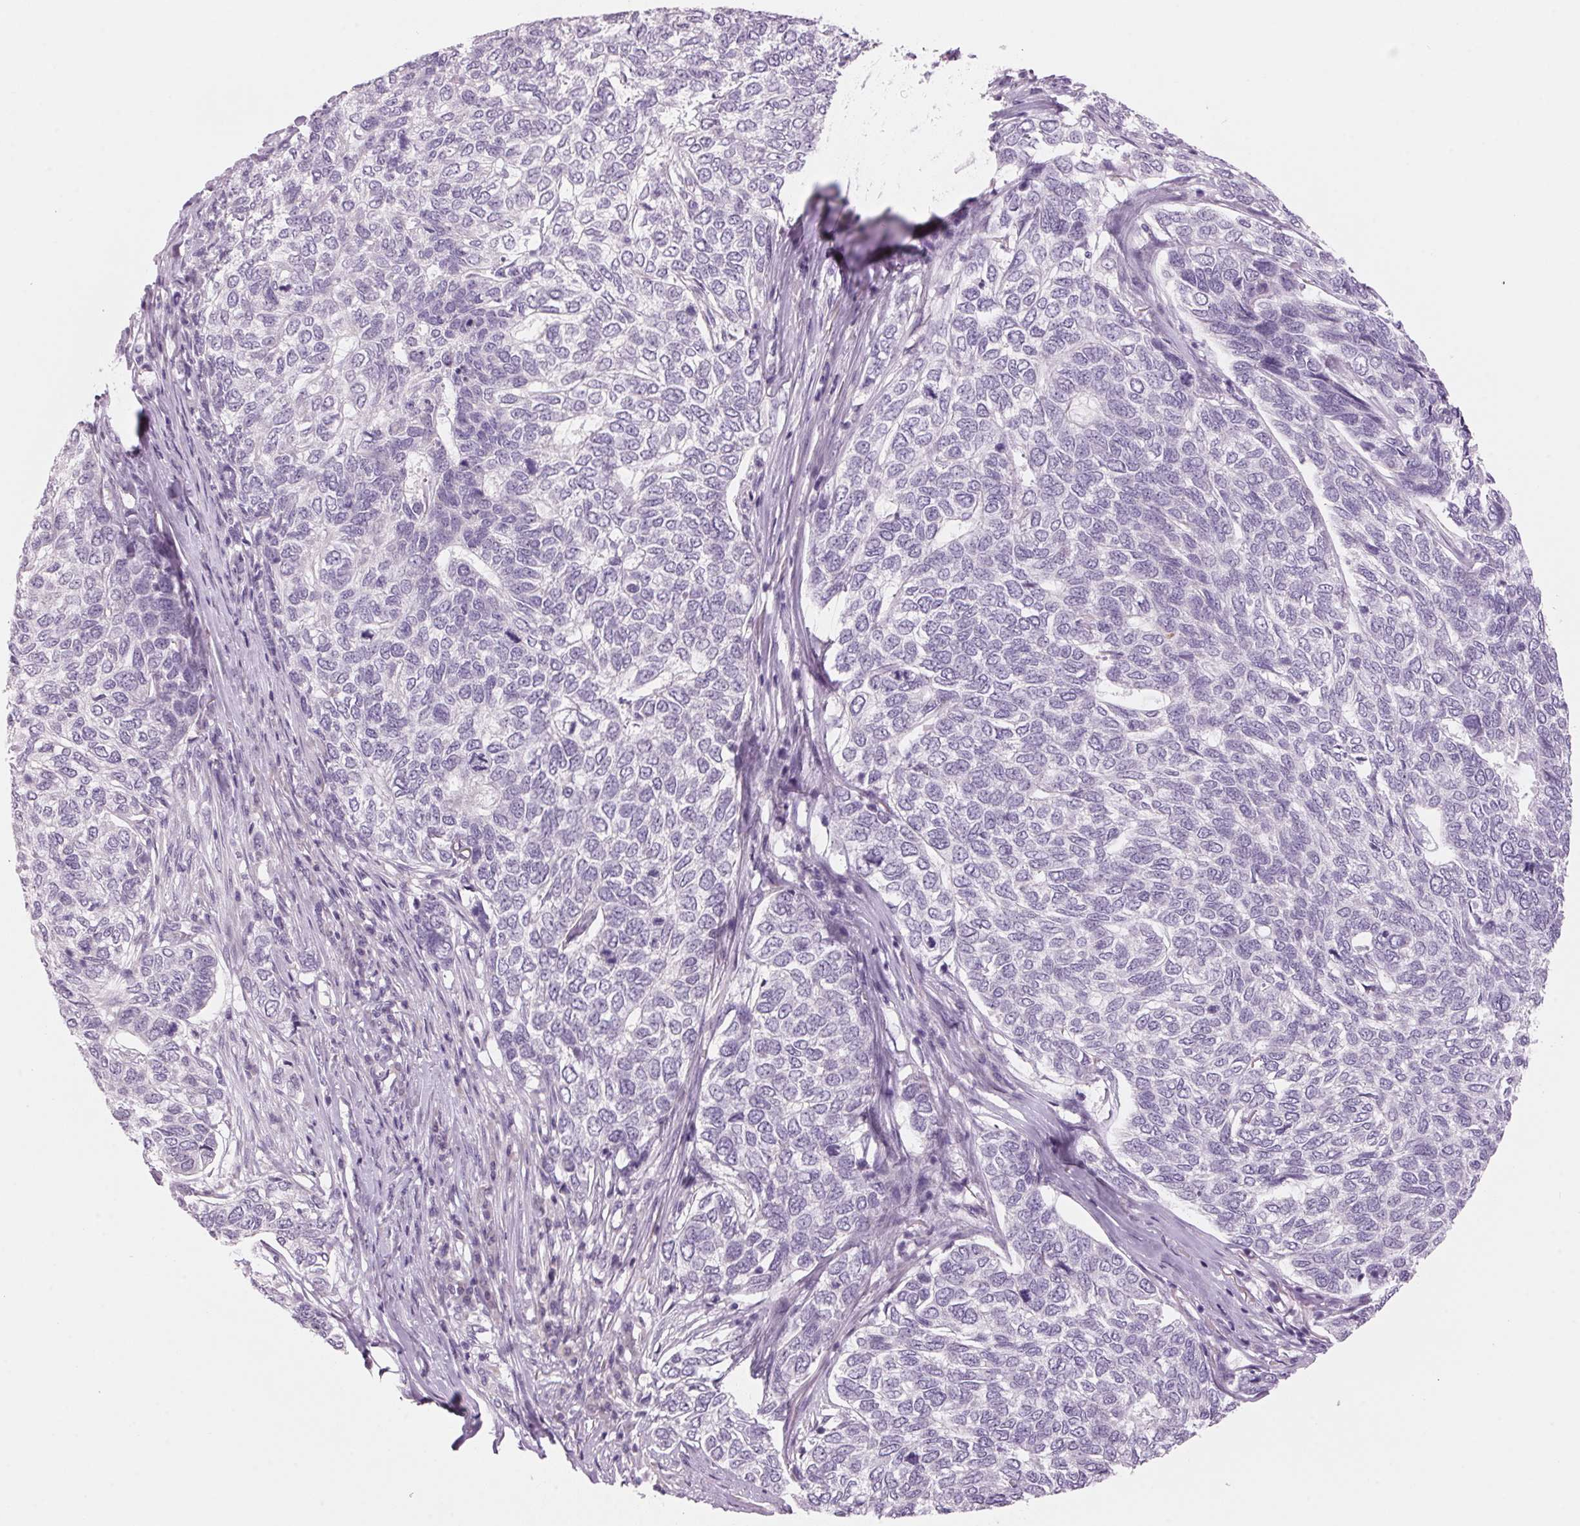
{"staining": {"intensity": "negative", "quantity": "none", "location": "none"}, "tissue": "skin cancer", "cell_type": "Tumor cells", "image_type": "cancer", "snomed": [{"axis": "morphology", "description": "Basal cell carcinoma"}, {"axis": "topography", "description": "Skin"}], "caption": "Tumor cells are negative for brown protein staining in basal cell carcinoma (skin).", "gene": "ADAM20", "patient": {"sex": "female", "age": 65}}